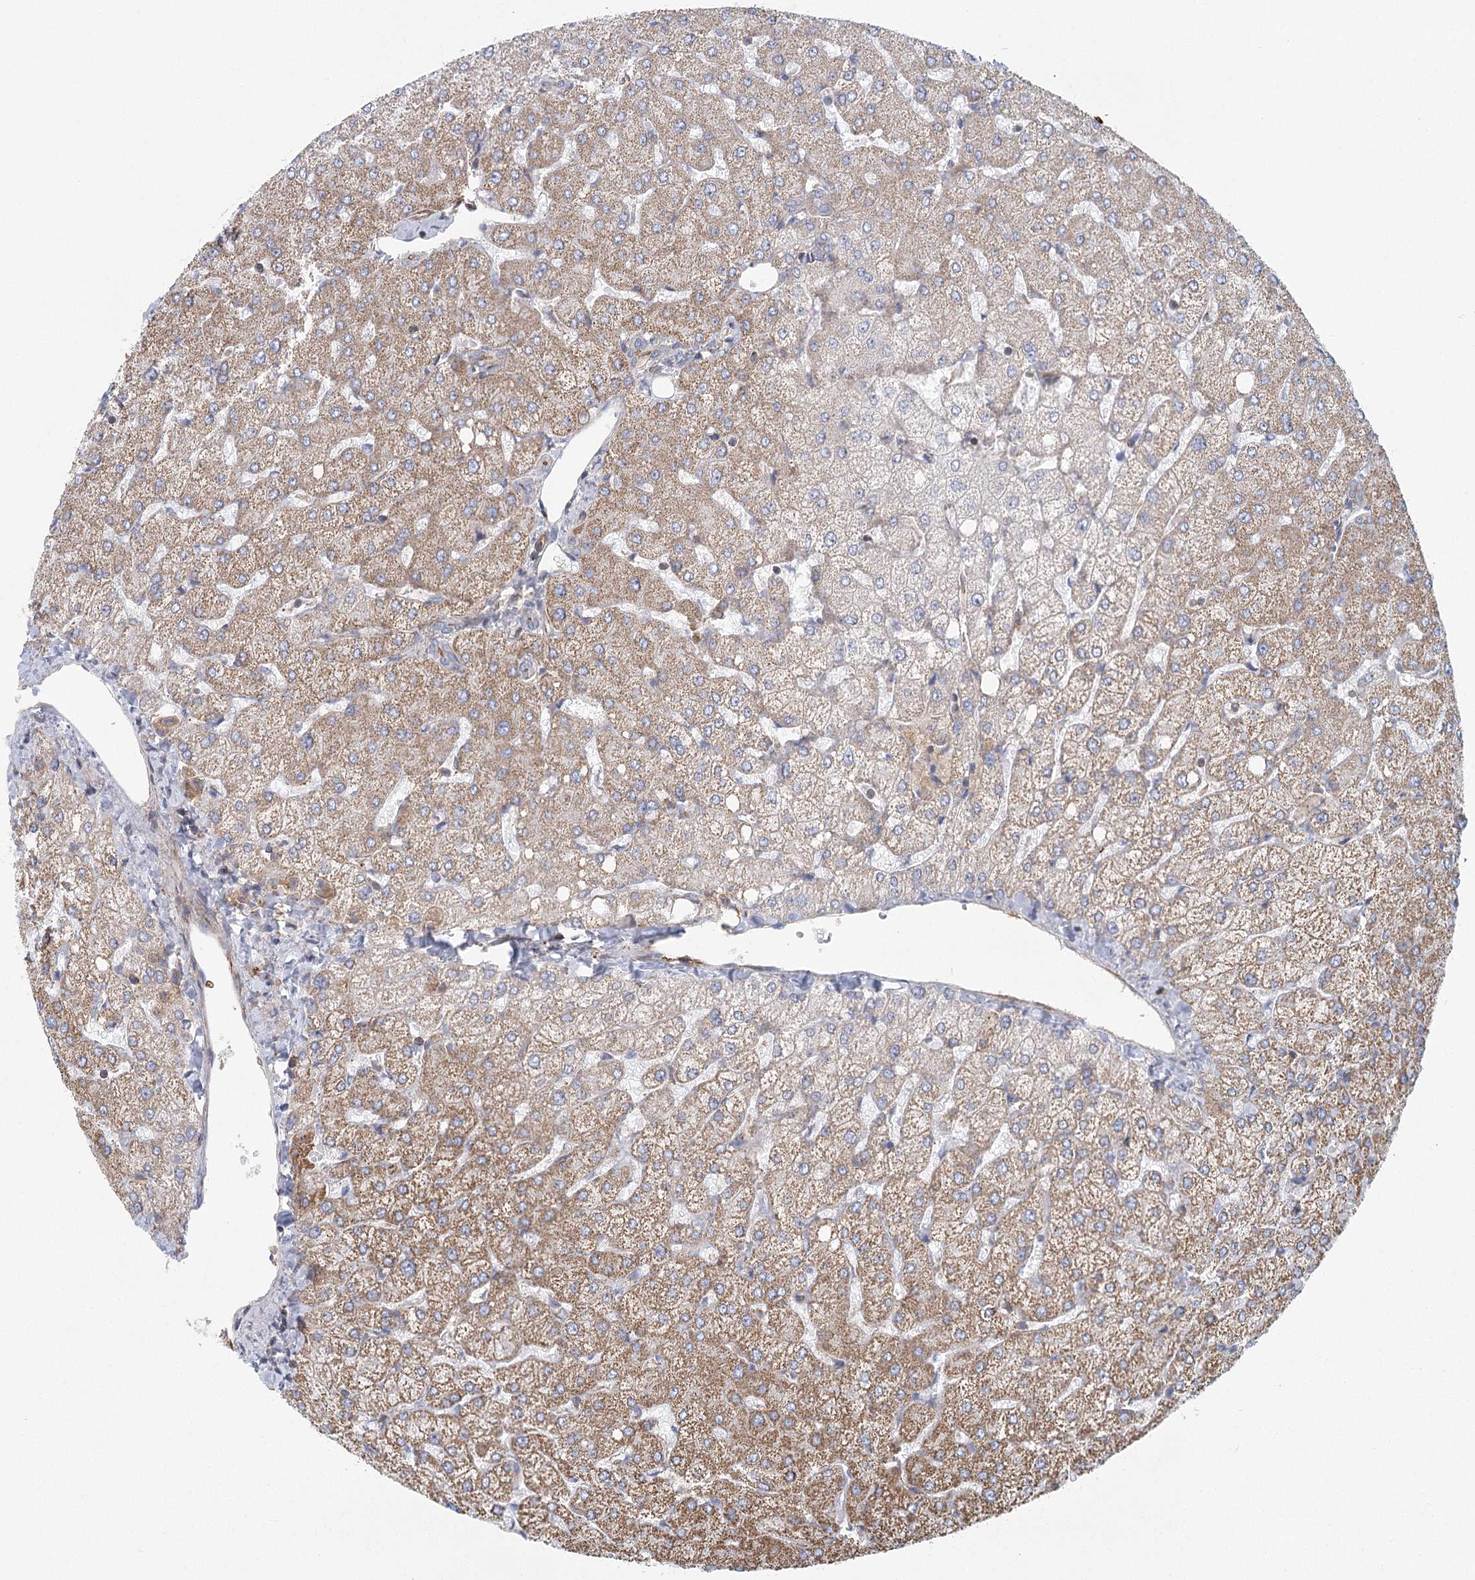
{"staining": {"intensity": "negative", "quantity": "none", "location": "none"}, "tissue": "liver", "cell_type": "Cholangiocytes", "image_type": "normal", "snomed": [{"axis": "morphology", "description": "Normal tissue, NOS"}, {"axis": "topography", "description": "Liver"}], "caption": "A photomicrograph of liver stained for a protein demonstrates no brown staining in cholangiocytes. (Brightfield microscopy of DAB immunohistochemistry (IHC) at high magnification).", "gene": "IFT46", "patient": {"sex": "female", "age": 54}}